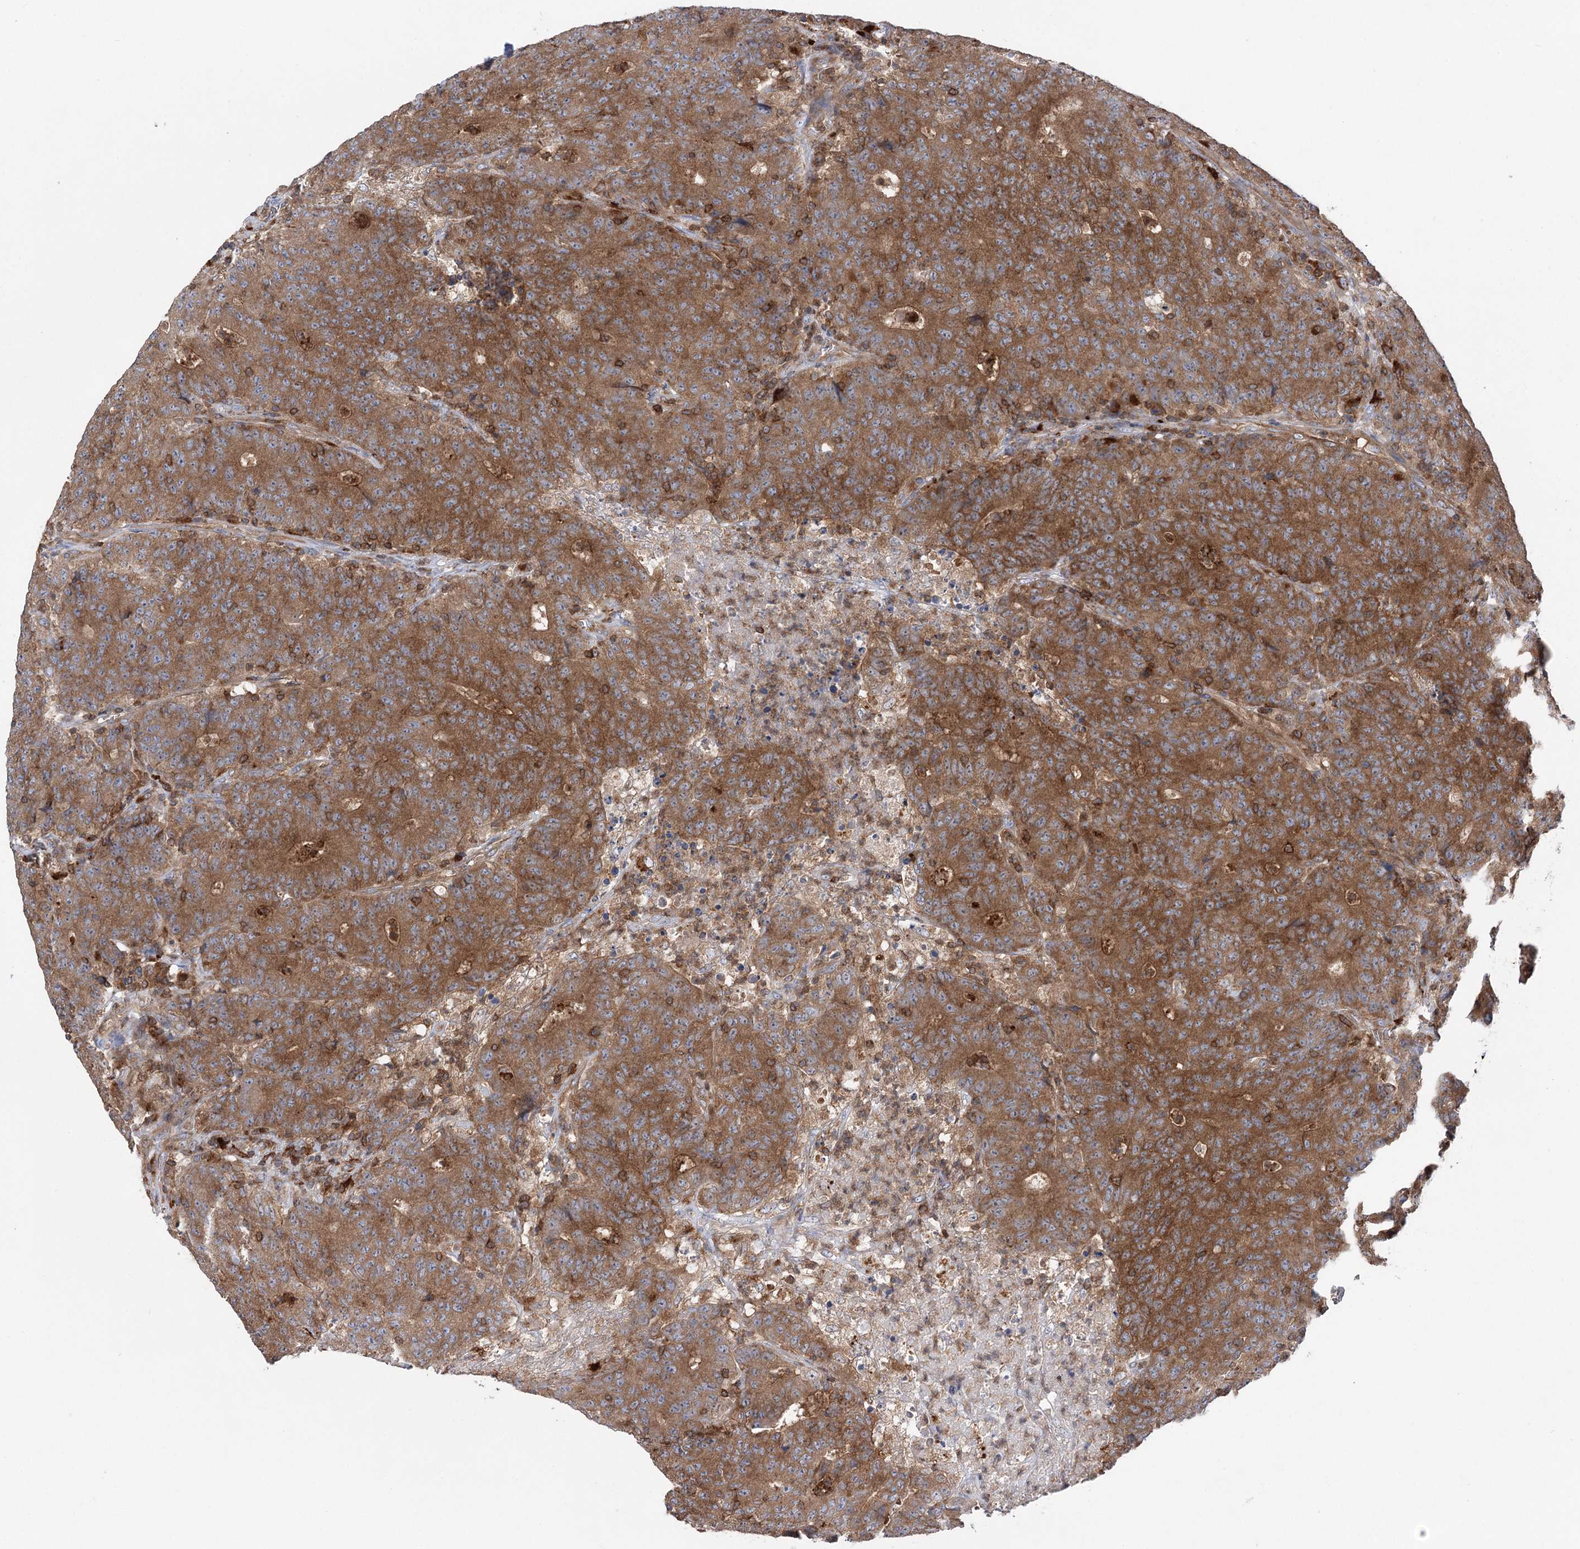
{"staining": {"intensity": "moderate", "quantity": ">75%", "location": "cytoplasmic/membranous"}, "tissue": "colorectal cancer", "cell_type": "Tumor cells", "image_type": "cancer", "snomed": [{"axis": "morphology", "description": "Adenocarcinoma, NOS"}, {"axis": "topography", "description": "Colon"}], "caption": "Moderate cytoplasmic/membranous expression is identified in about >75% of tumor cells in colorectal cancer (adenocarcinoma). The protein is stained brown, and the nuclei are stained in blue (DAB (3,3'-diaminobenzidine) IHC with brightfield microscopy, high magnification).", "gene": "VPS37B", "patient": {"sex": "female", "age": 75}}